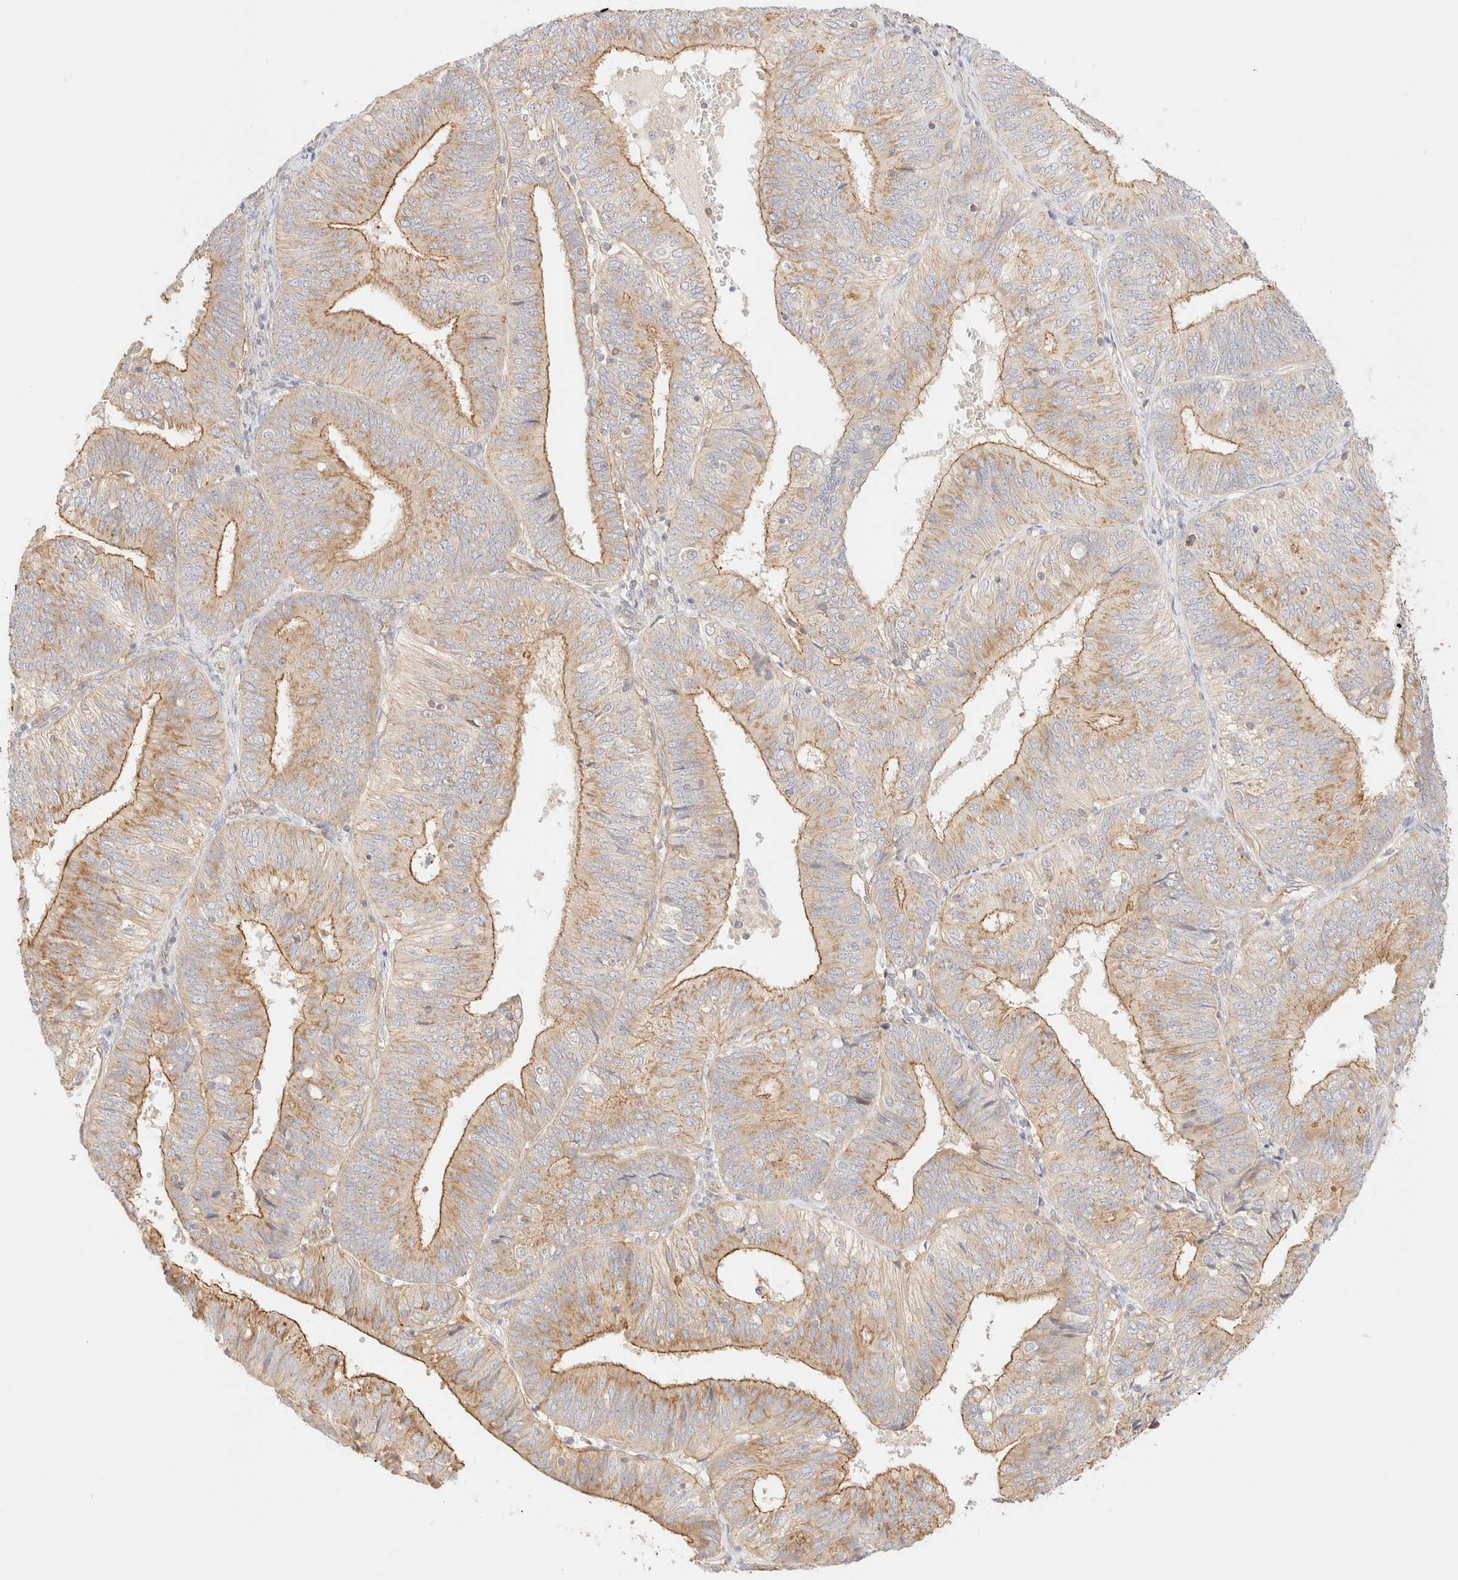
{"staining": {"intensity": "weak", "quantity": ">75%", "location": "cytoplasmic/membranous"}, "tissue": "endometrial cancer", "cell_type": "Tumor cells", "image_type": "cancer", "snomed": [{"axis": "morphology", "description": "Adenocarcinoma, NOS"}, {"axis": "topography", "description": "Endometrium"}], "caption": "IHC staining of endometrial cancer, which exhibits low levels of weak cytoplasmic/membranous staining in about >75% of tumor cells indicating weak cytoplasmic/membranous protein expression. The staining was performed using DAB (brown) for protein detection and nuclei were counterstained in hematoxylin (blue).", "gene": "MYO10", "patient": {"sex": "female", "age": 58}}